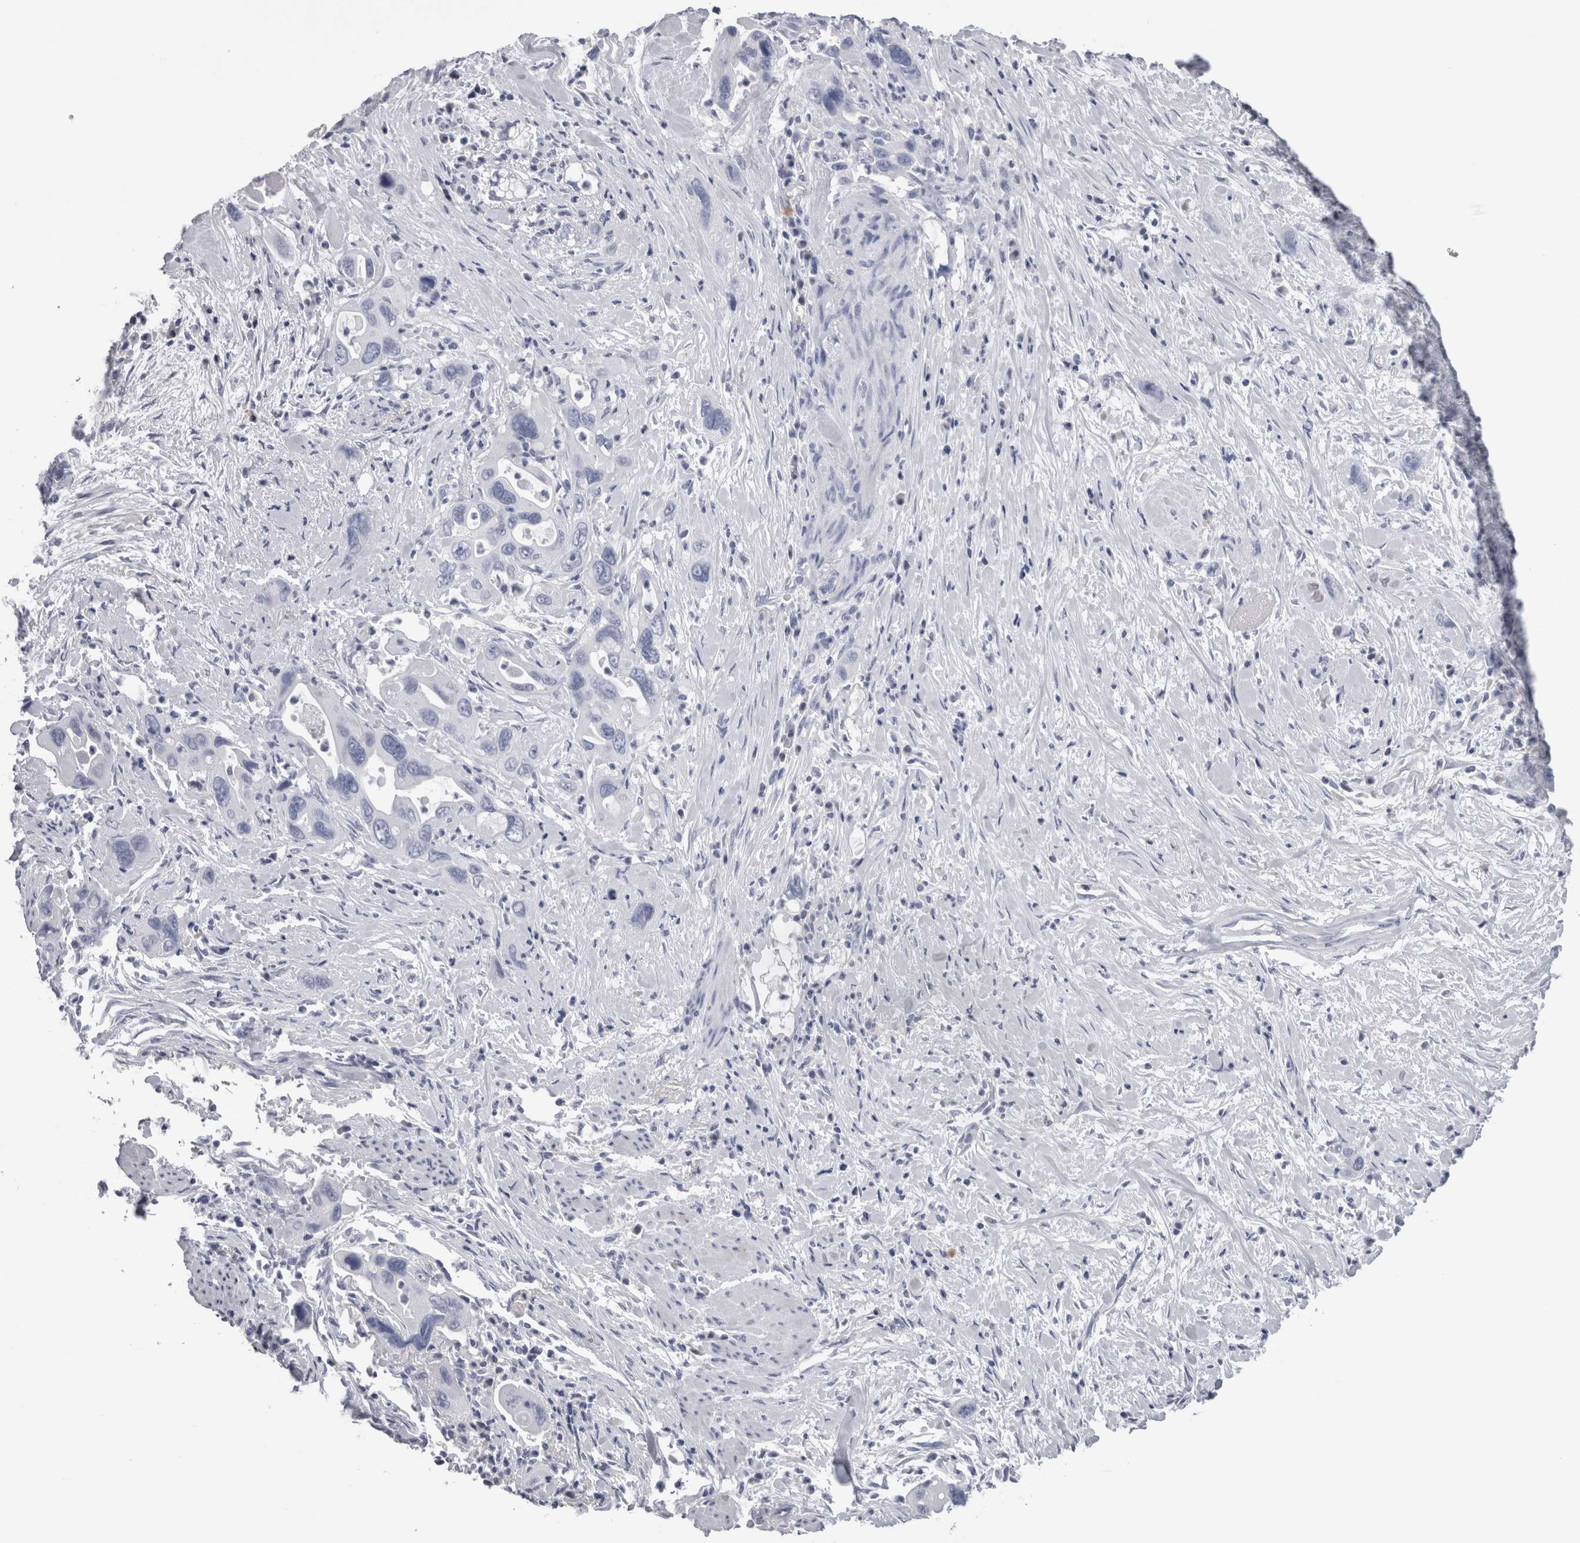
{"staining": {"intensity": "negative", "quantity": "none", "location": "none"}, "tissue": "pancreatic cancer", "cell_type": "Tumor cells", "image_type": "cancer", "snomed": [{"axis": "morphology", "description": "Adenocarcinoma, NOS"}, {"axis": "topography", "description": "Pancreas"}], "caption": "Histopathology image shows no protein expression in tumor cells of pancreatic adenocarcinoma tissue.", "gene": "CA8", "patient": {"sex": "female", "age": 70}}